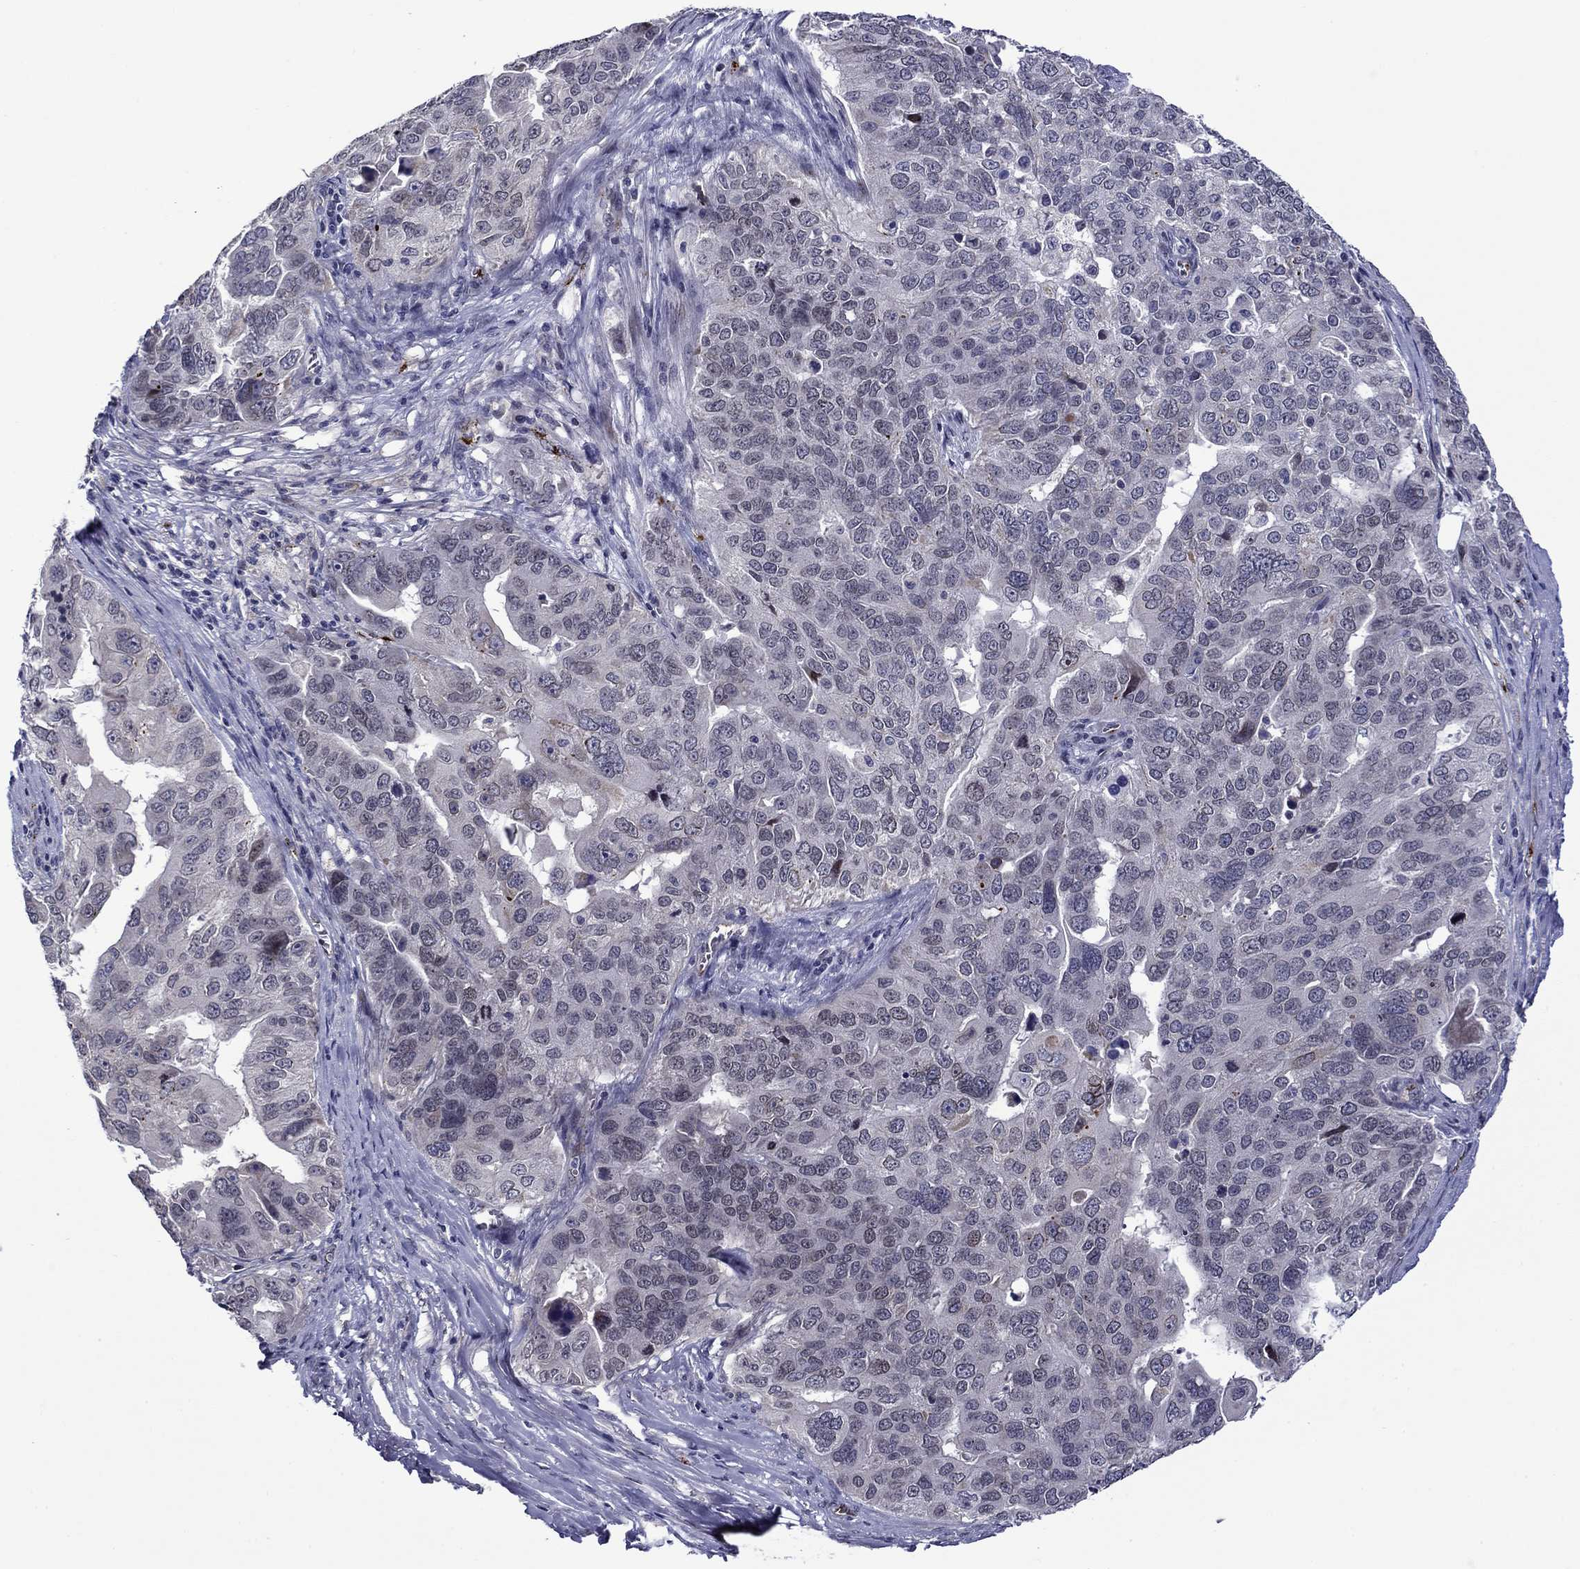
{"staining": {"intensity": "negative", "quantity": "none", "location": "none"}, "tissue": "ovarian cancer", "cell_type": "Tumor cells", "image_type": "cancer", "snomed": [{"axis": "morphology", "description": "Carcinoma, endometroid"}, {"axis": "topography", "description": "Soft tissue"}, {"axis": "topography", "description": "Ovary"}], "caption": "Immunohistochemistry (IHC) photomicrograph of neoplastic tissue: human ovarian endometroid carcinoma stained with DAB shows no significant protein staining in tumor cells.", "gene": "SLITRK1", "patient": {"sex": "female", "age": 52}}